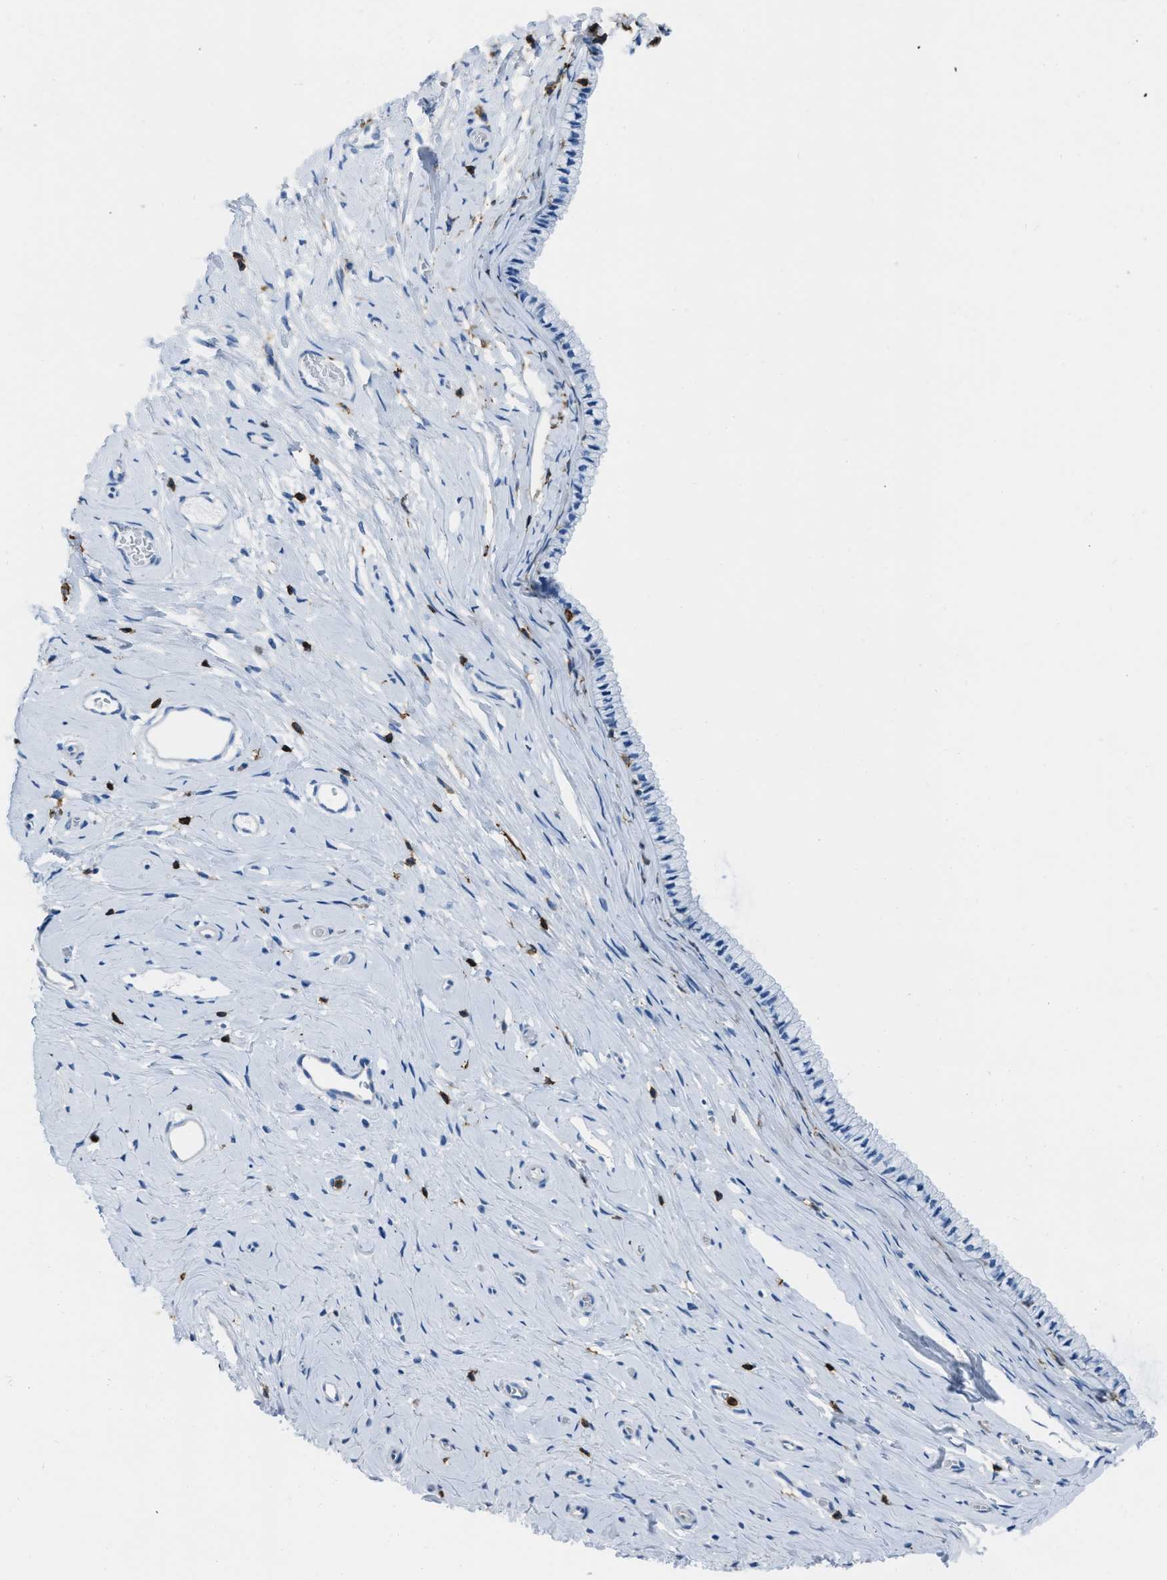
{"staining": {"intensity": "negative", "quantity": "none", "location": "none"}, "tissue": "cervix", "cell_type": "Glandular cells", "image_type": "normal", "snomed": [{"axis": "morphology", "description": "Normal tissue, NOS"}, {"axis": "topography", "description": "Cervix"}], "caption": "IHC micrograph of normal human cervix stained for a protein (brown), which shows no staining in glandular cells. (Immunohistochemistry, brightfield microscopy, high magnification).", "gene": "LSP1", "patient": {"sex": "female", "age": 39}}